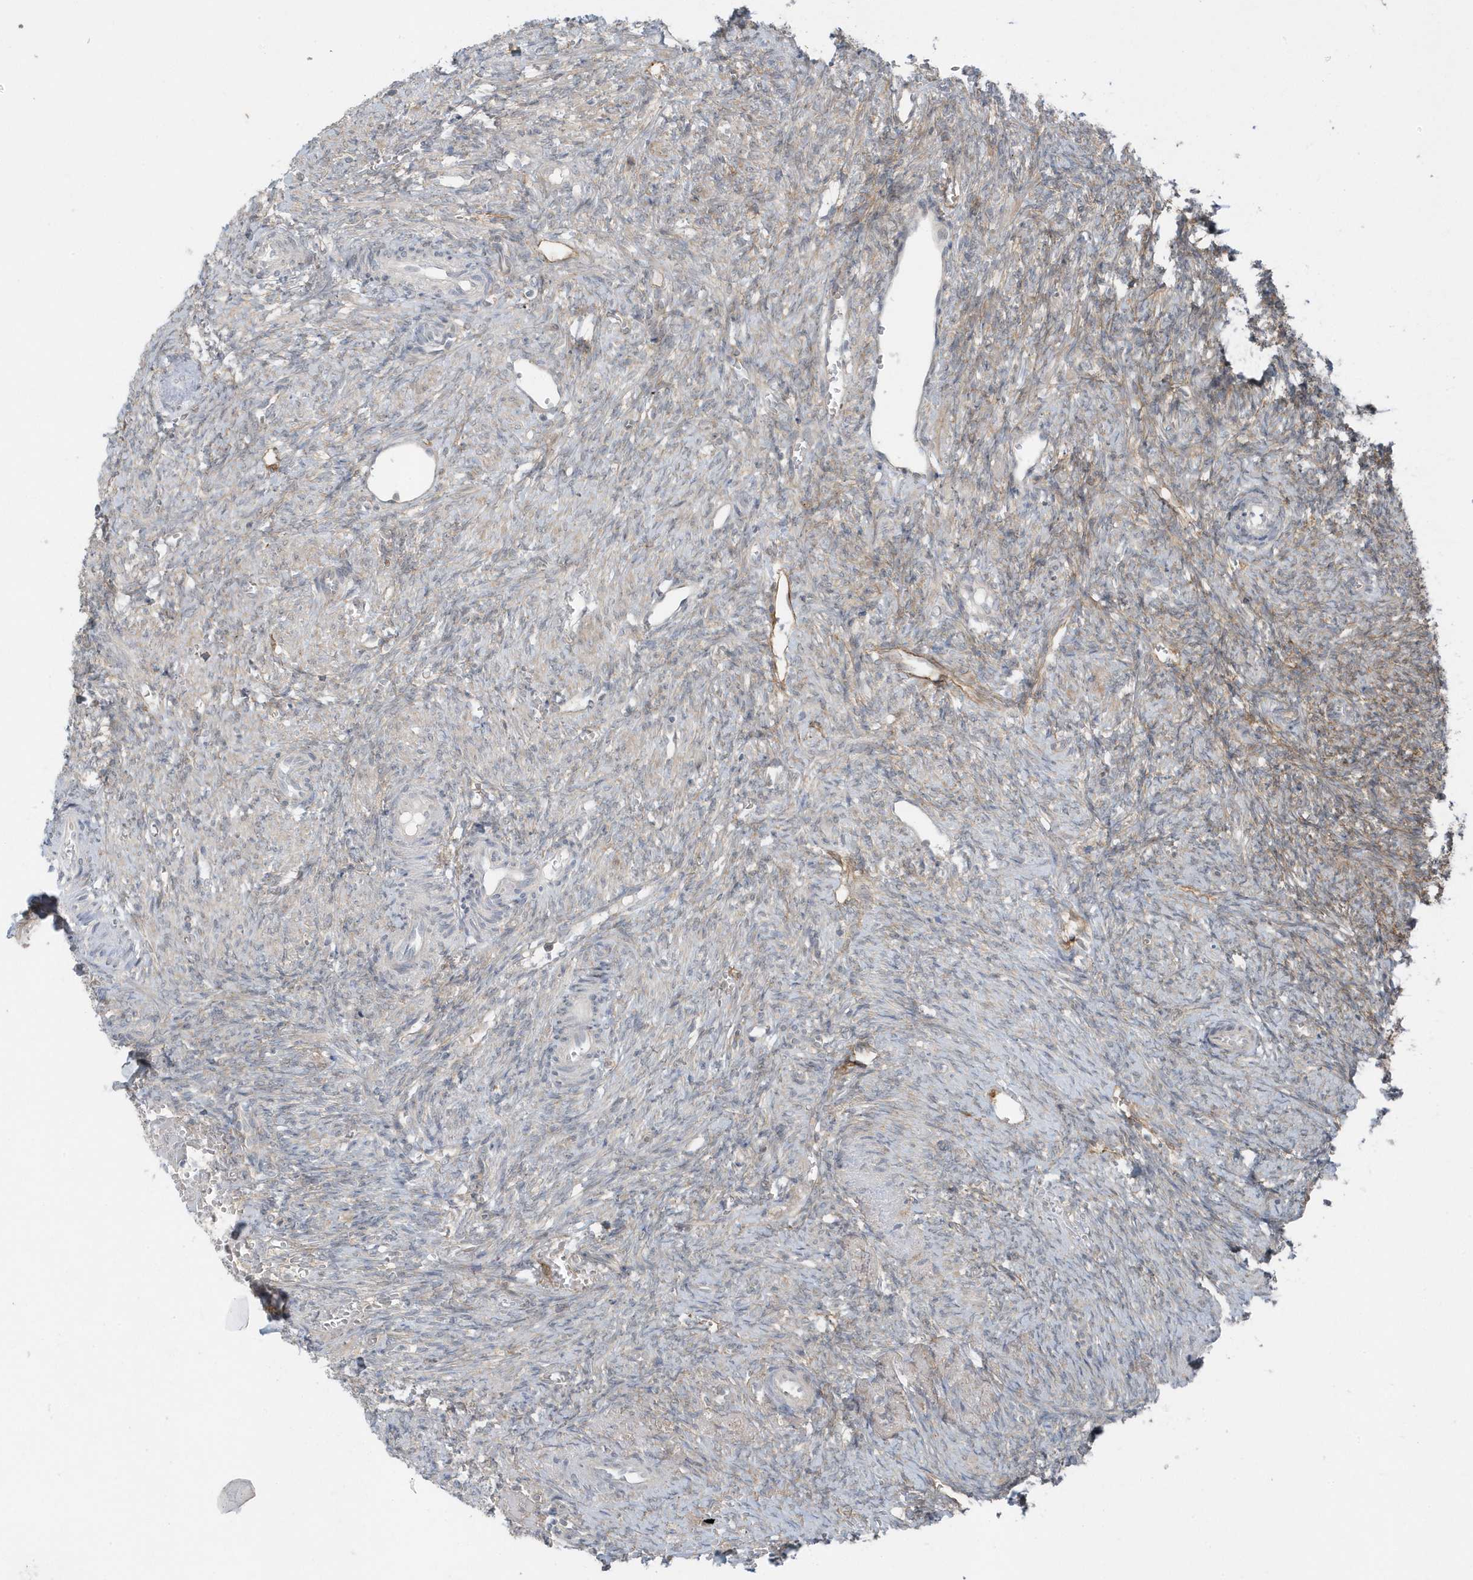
{"staining": {"intensity": "negative", "quantity": "none", "location": "none"}, "tissue": "ovary", "cell_type": "Follicle cells", "image_type": "normal", "snomed": [{"axis": "morphology", "description": "Normal tissue, NOS"}, {"axis": "topography", "description": "Ovary"}], "caption": "Immunohistochemical staining of normal ovary exhibits no significant expression in follicle cells.", "gene": "PARD3B", "patient": {"sex": "female", "age": 41}}